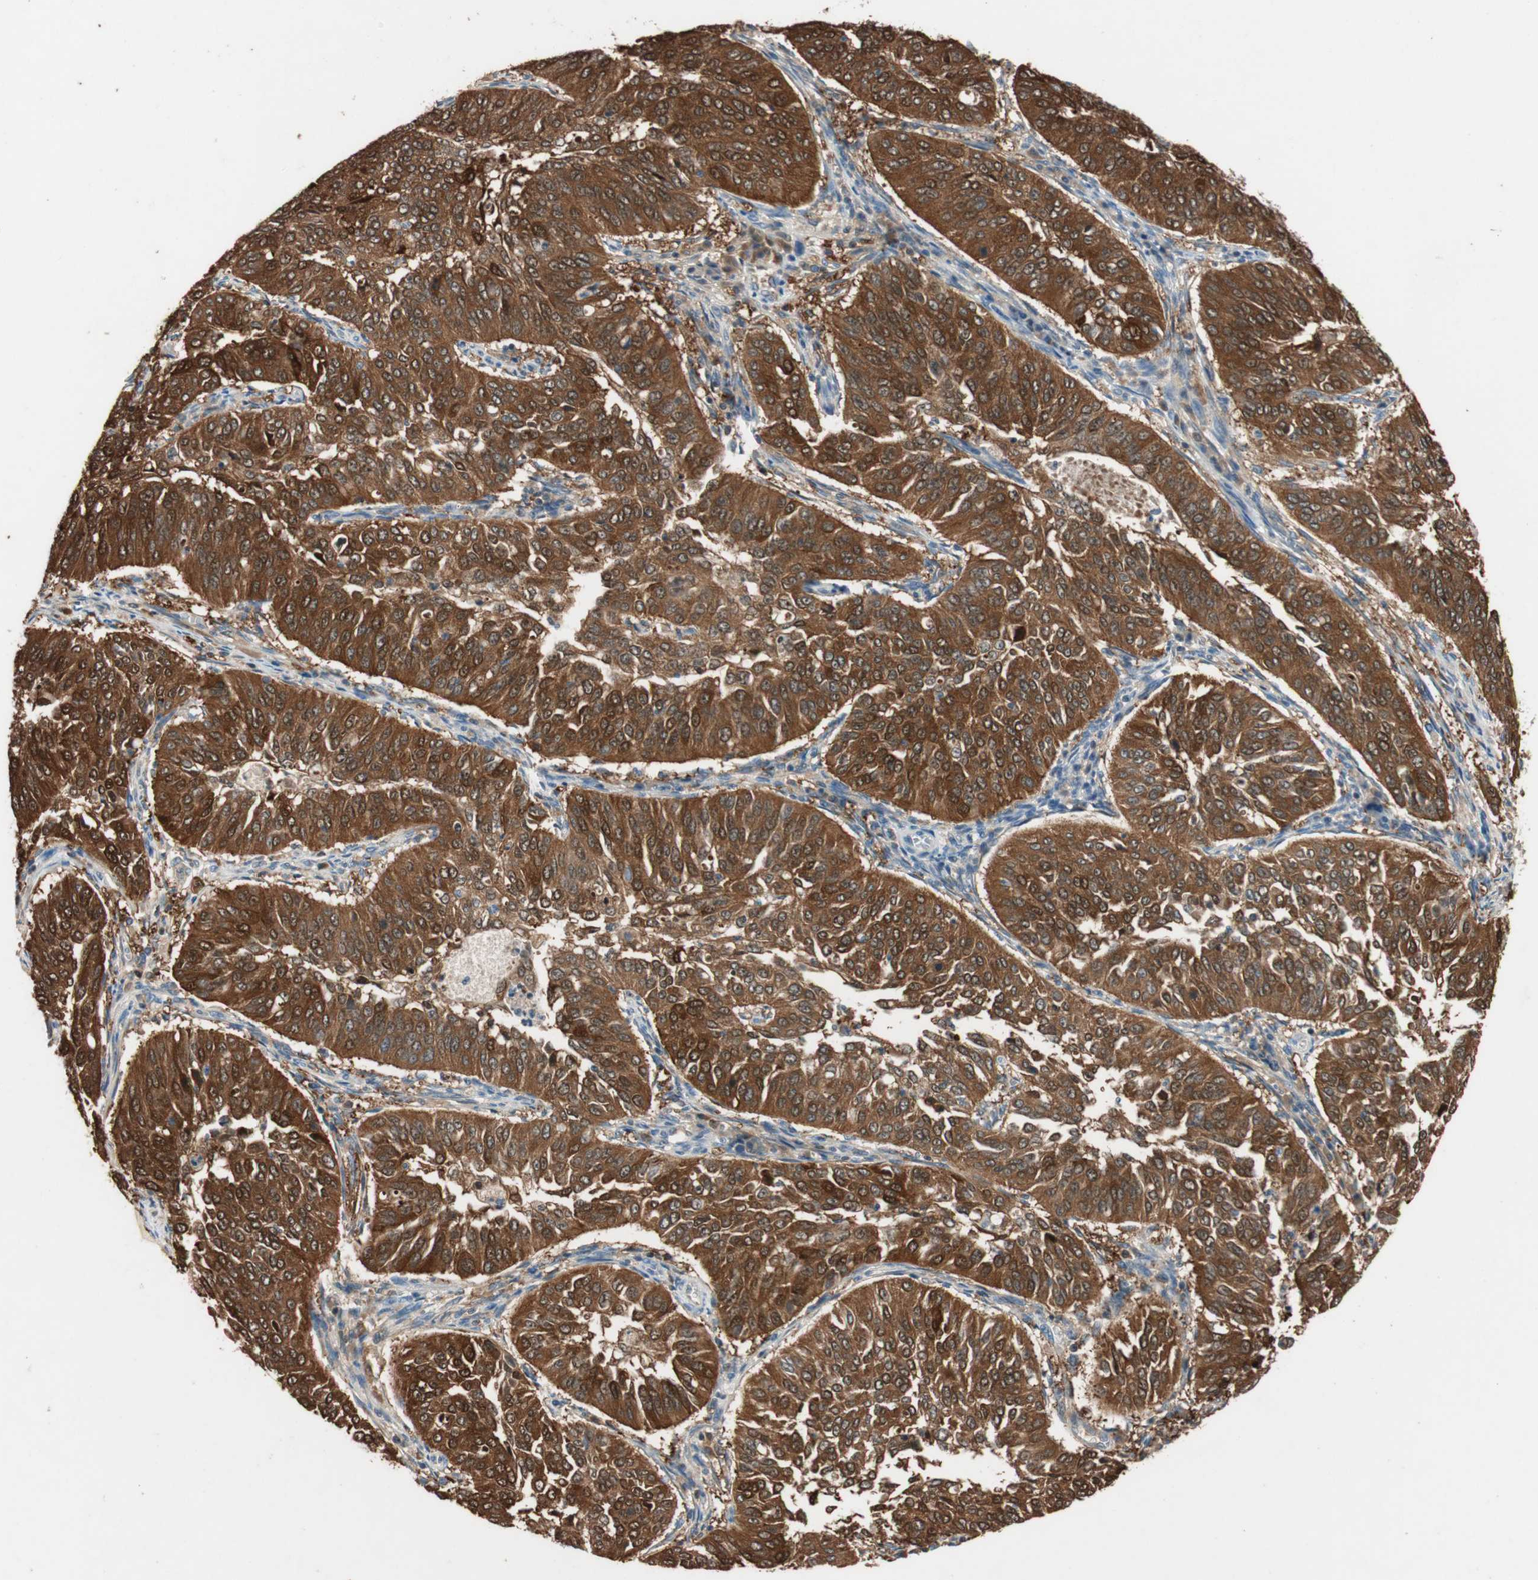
{"staining": {"intensity": "strong", "quantity": "<25%", "location": "cytoplasmic/membranous,nuclear"}, "tissue": "cervical cancer", "cell_type": "Tumor cells", "image_type": "cancer", "snomed": [{"axis": "morphology", "description": "Normal tissue, NOS"}, {"axis": "morphology", "description": "Squamous cell carcinoma, NOS"}, {"axis": "topography", "description": "Cervix"}], "caption": "This photomicrograph demonstrates IHC staining of human cervical cancer (squamous cell carcinoma), with medium strong cytoplasmic/membranous and nuclear expression in approximately <25% of tumor cells.", "gene": "SERPINB5", "patient": {"sex": "female", "age": 39}}